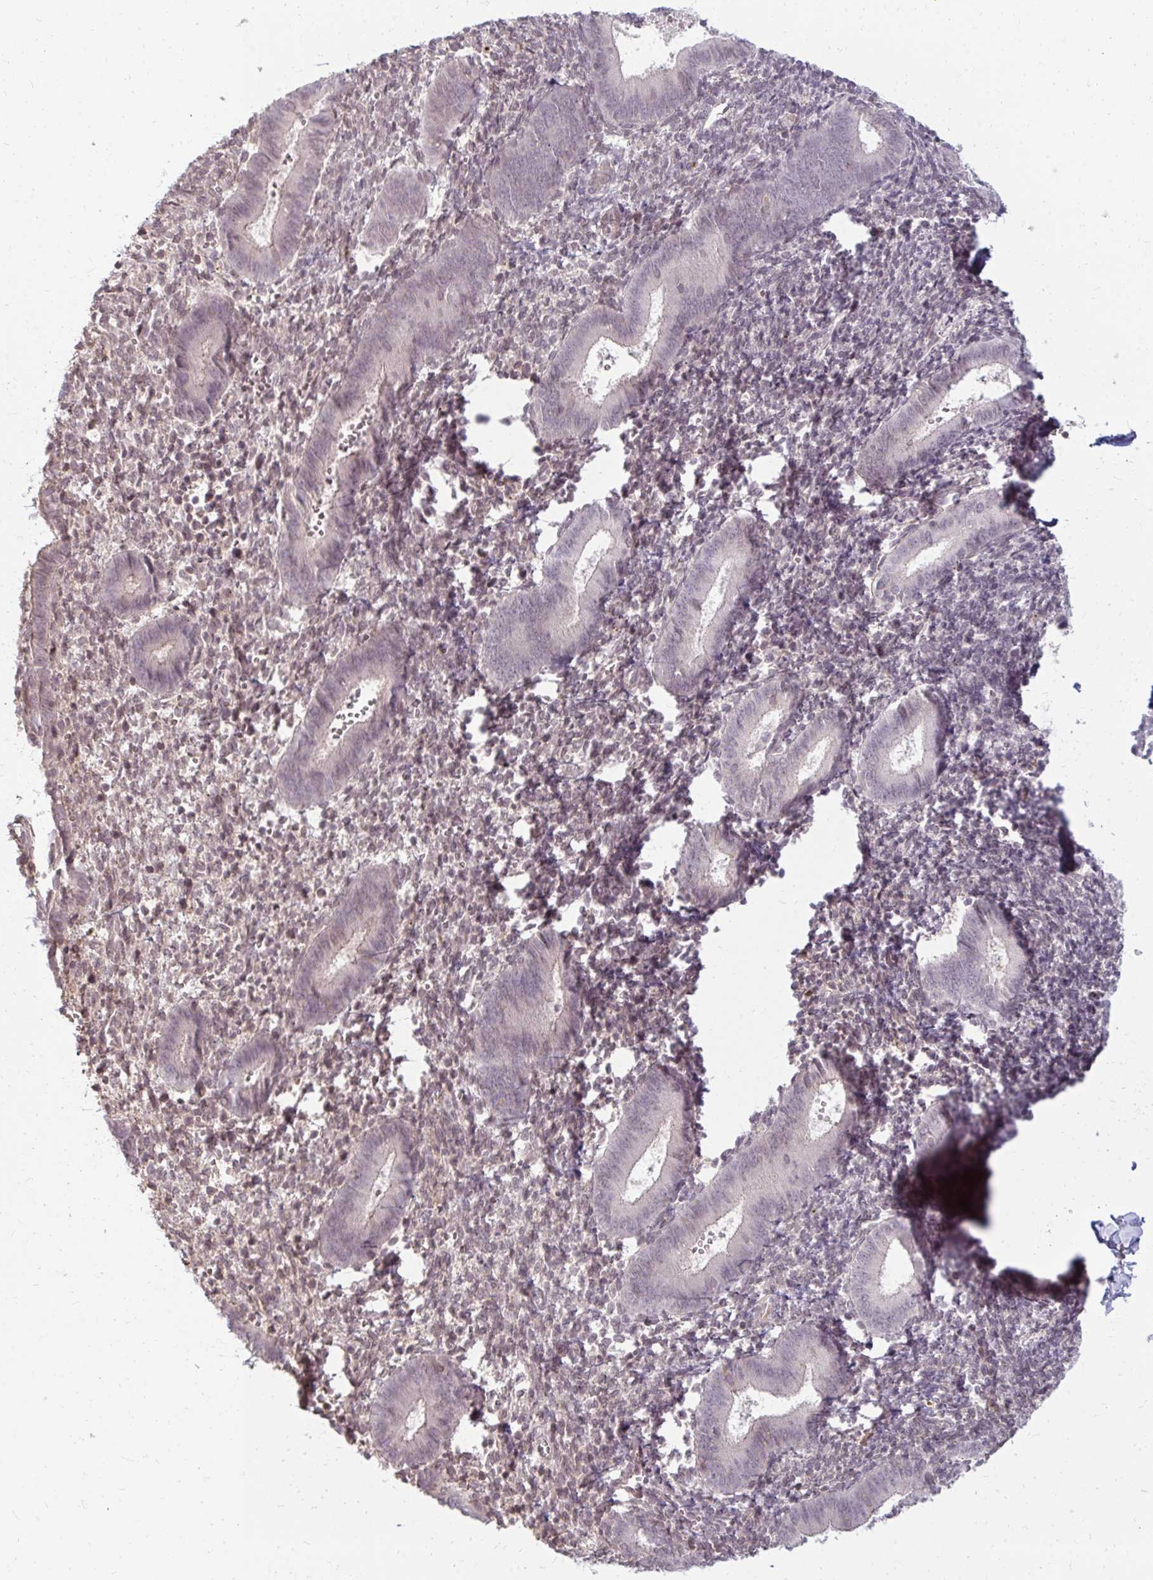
{"staining": {"intensity": "weak", "quantity": "<25%", "location": "nuclear"}, "tissue": "endometrium", "cell_type": "Cells in endometrial stroma", "image_type": "normal", "snomed": [{"axis": "morphology", "description": "Normal tissue, NOS"}, {"axis": "topography", "description": "Endometrium"}], "caption": "High magnification brightfield microscopy of normal endometrium stained with DAB (3,3'-diaminobenzidine) (brown) and counterstained with hematoxylin (blue): cells in endometrial stroma show no significant positivity. (Immunohistochemistry, brightfield microscopy, high magnification).", "gene": "GPC5", "patient": {"sex": "female", "age": 25}}